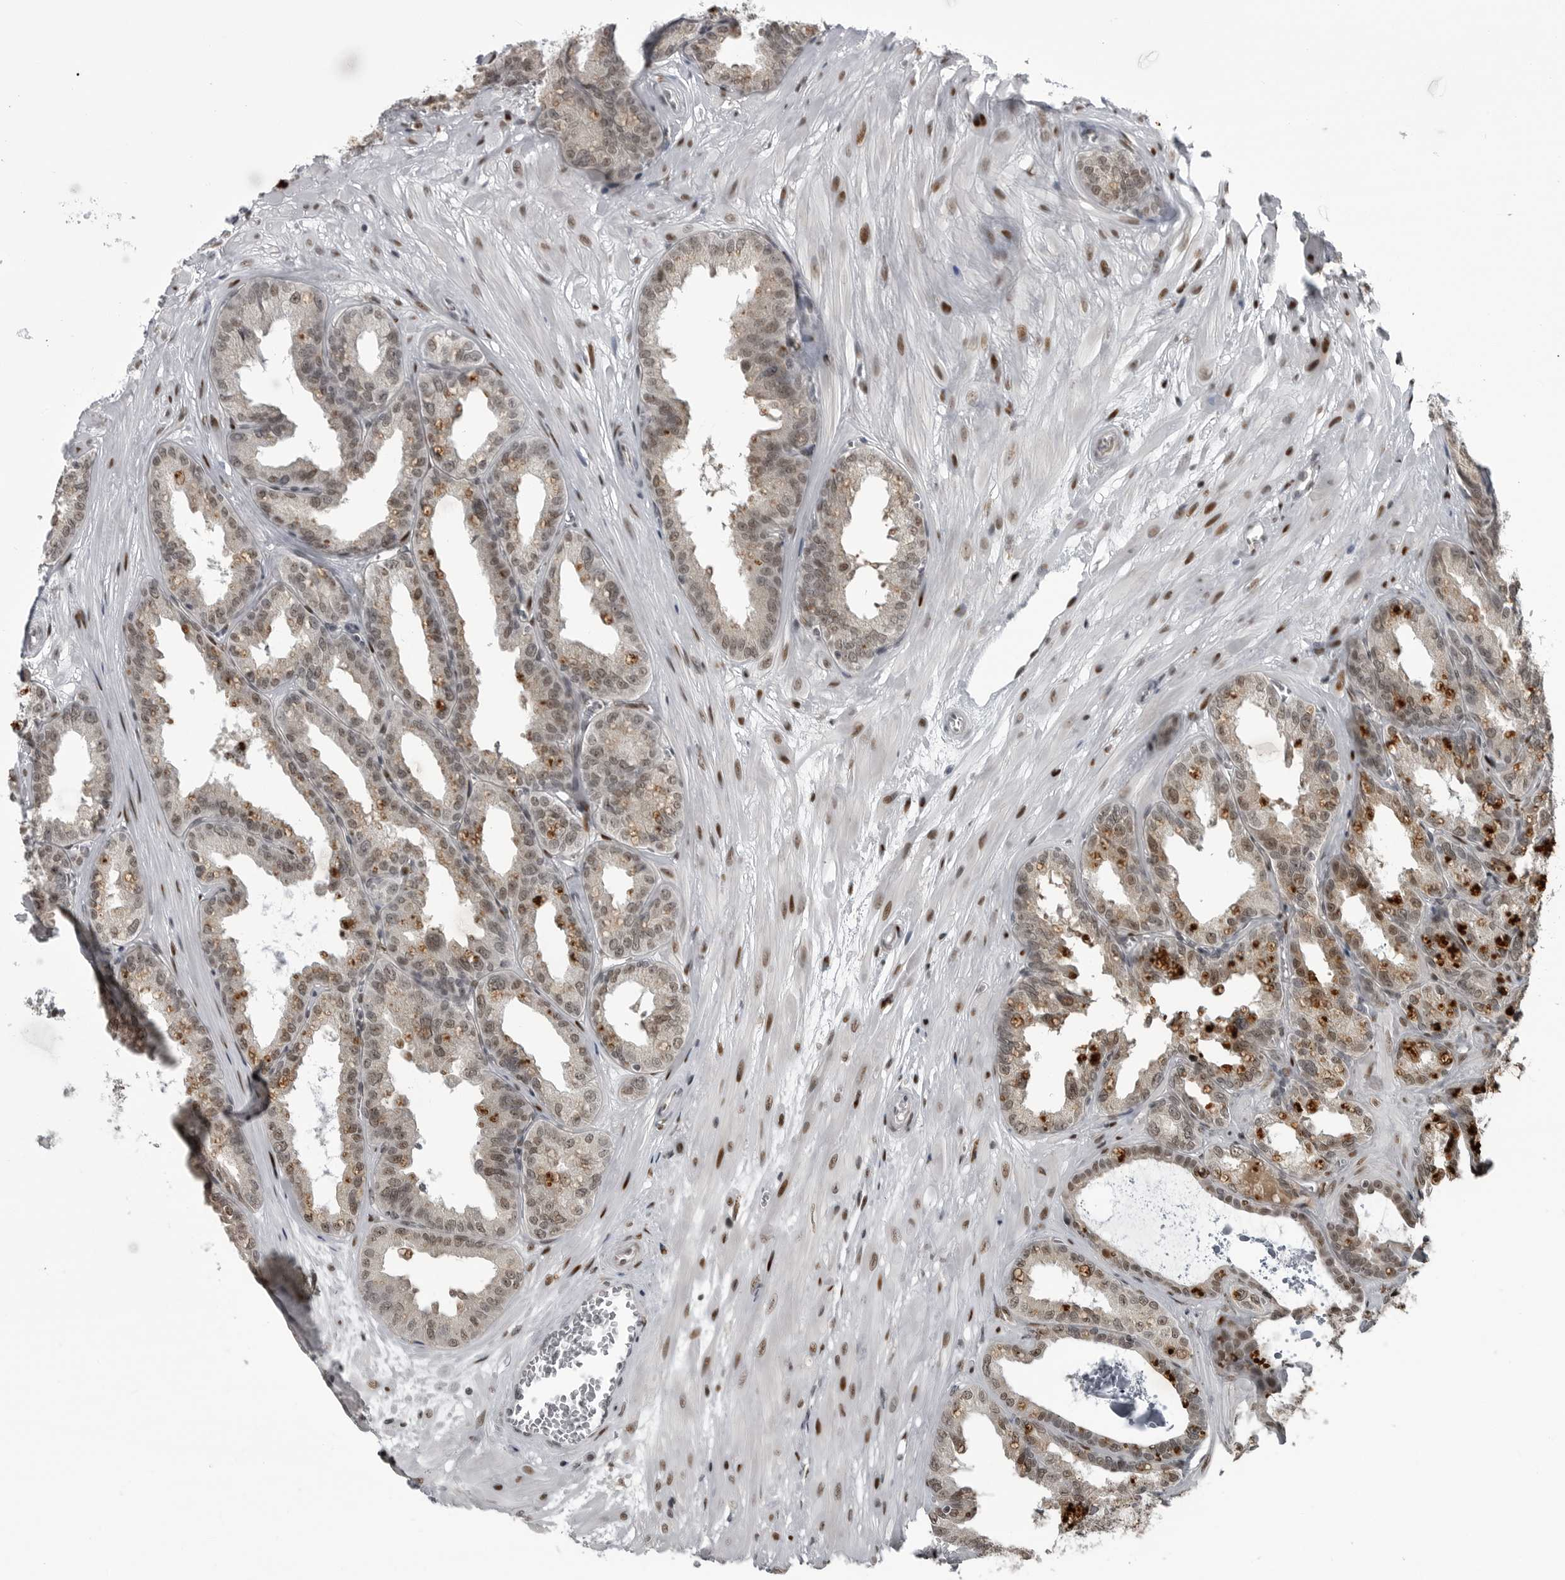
{"staining": {"intensity": "moderate", "quantity": ">75%", "location": "nuclear"}, "tissue": "seminal vesicle", "cell_type": "Glandular cells", "image_type": "normal", "snomed": [{"axis": "morphology", "description": "Normal tissue, NOS"}, {"axis": "topography", "description": "Prostate"}, {"axis": "topography", "description": "Seminal veicle"}], "caption": "This photomicrograph reveals immunohistochemistry (IHC) staining of unremarkable human seminal vesicle, with medium moderate nuclear expression in about >75% of glandular cells.", "gene": "C8orf58", "patient": {"sex": "male", "age": 51}}